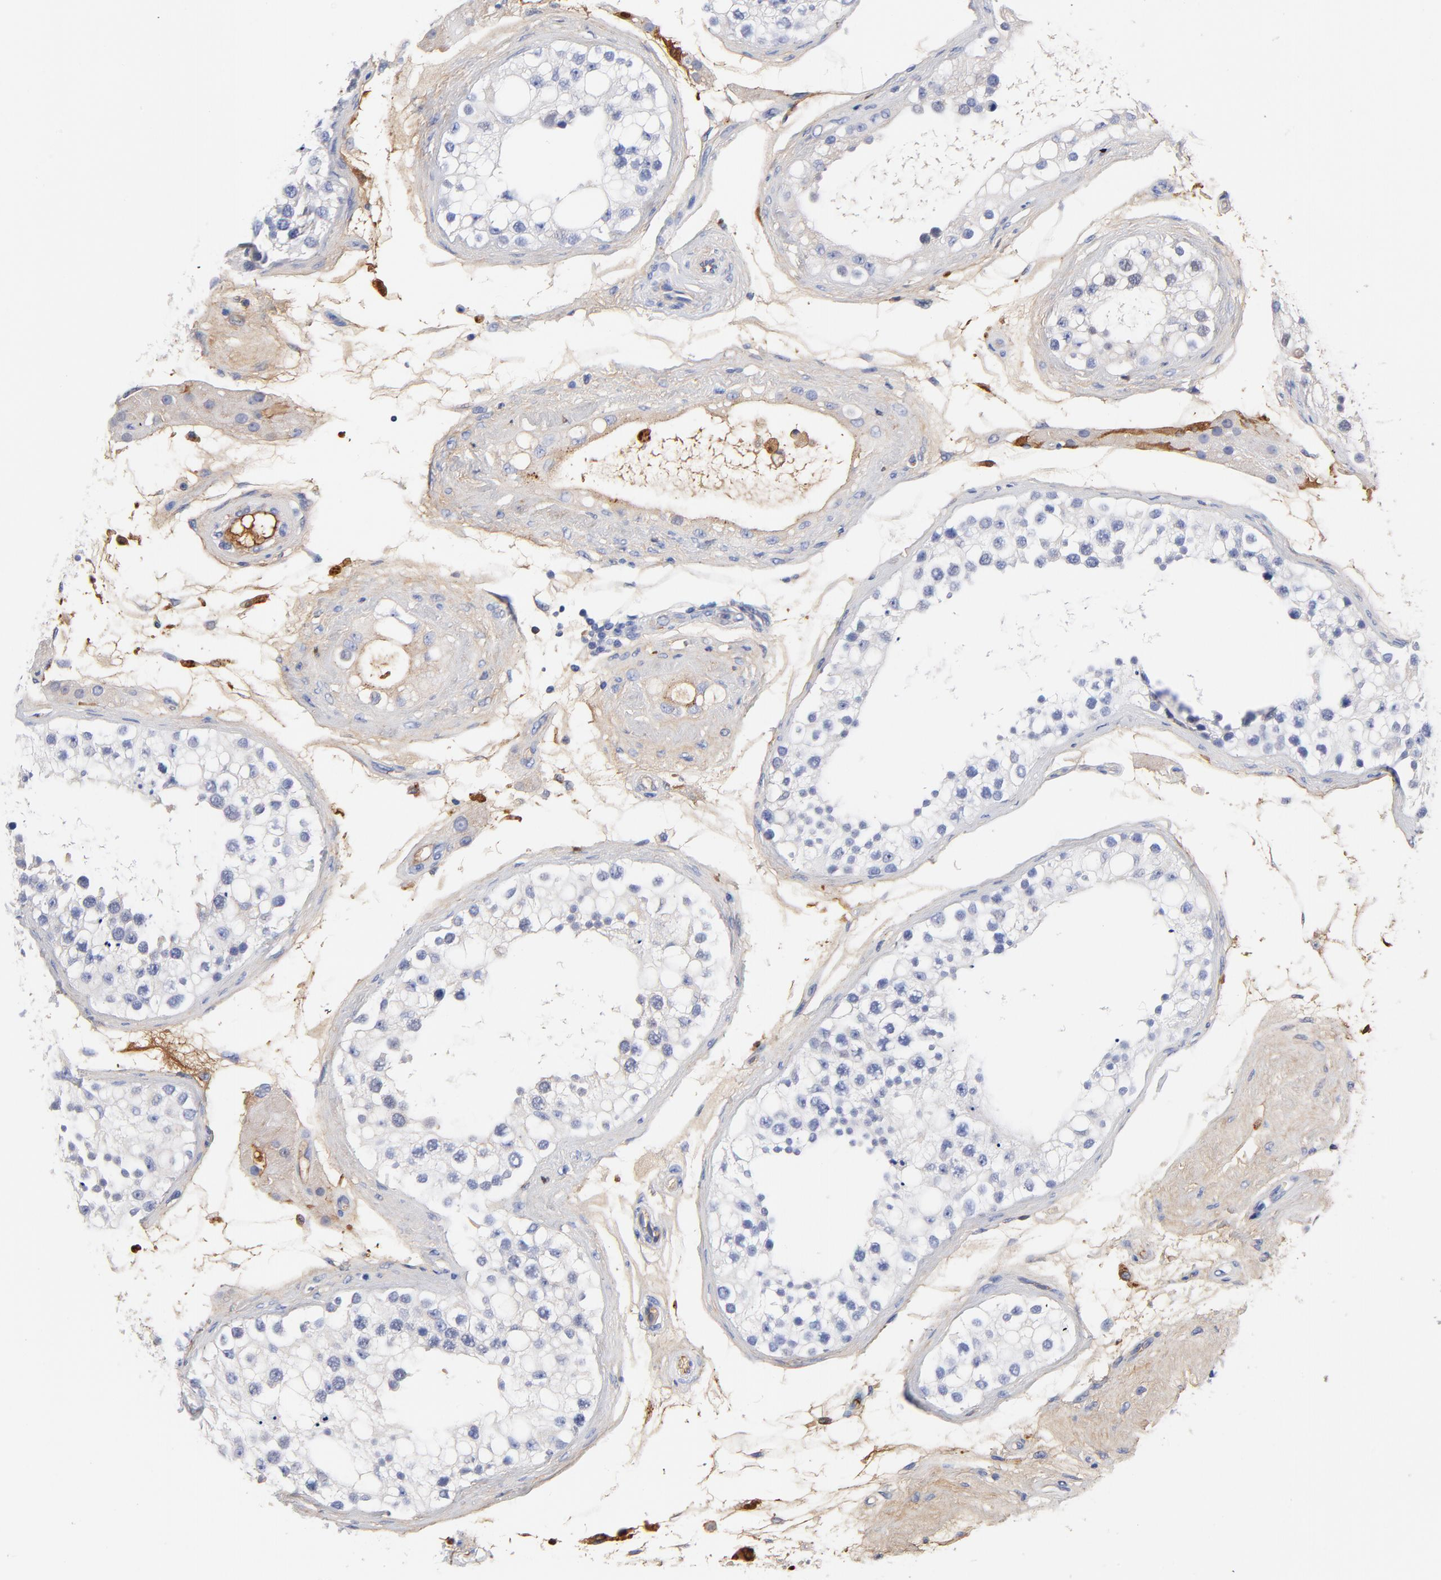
{"staining": {"intensity": "negative", "quantity": "none", "location": "none"}, "tissue": "testis", "cell_type": "Cells in seminiferous ducts", "image_type": "normal", "snomed": [{"axis": "morphology", "description": "Normal tissue, NOS"}, {"axis": "topography", "description": "Testis"}], "caption": "High magnification brightfield microscopy of normal testis stained with DAB (brown) and counterstained with hematoxylin (blue): cells in seminiferous ducts show no significant staining.", "gene": "IGLV3", "patient": {"sex": "male", "age": 68}}